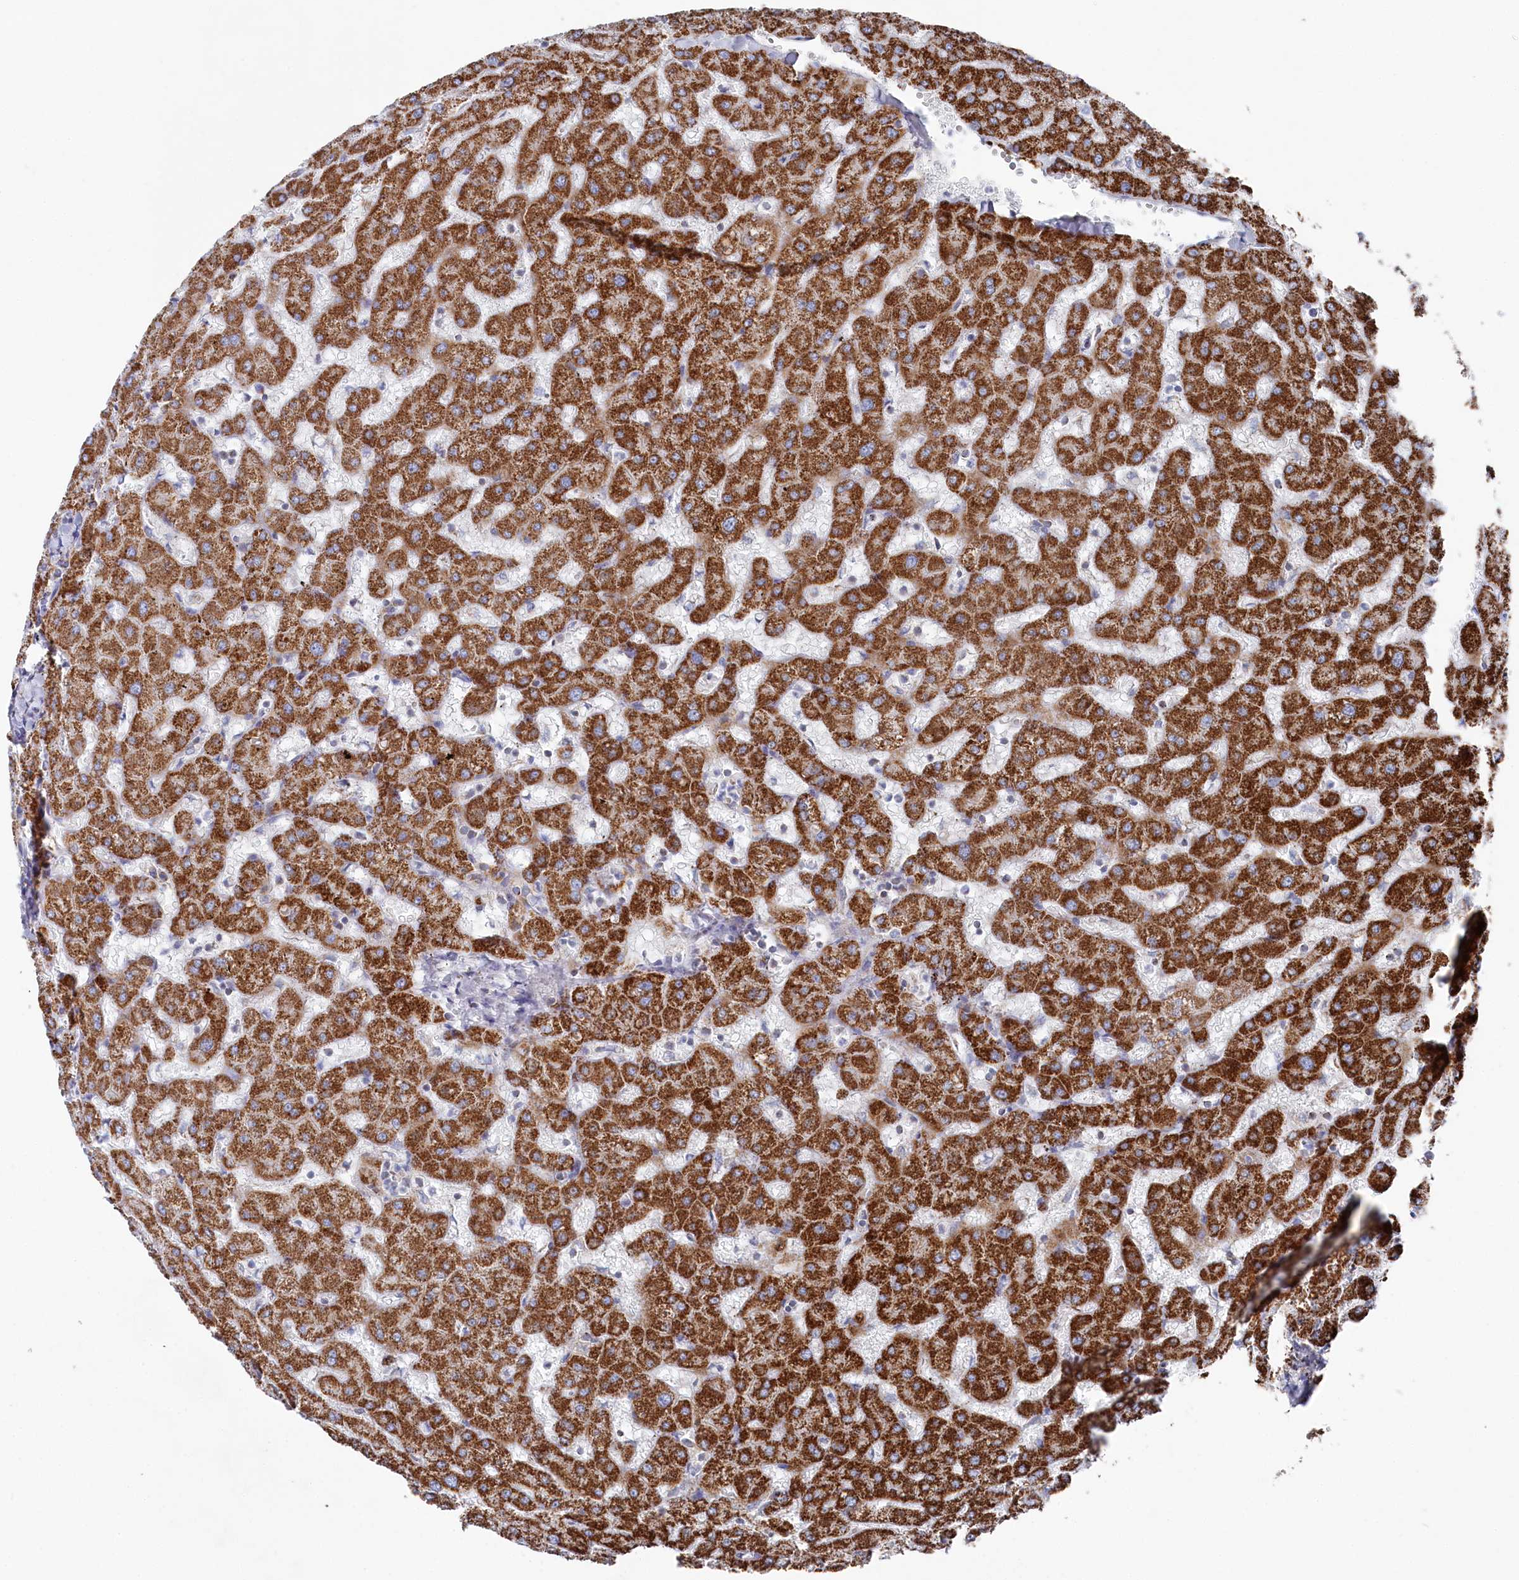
{"staining": {"intensity": "negative", "quantity": "none", "location": "none"}, "tissue": "liver", "cell_type": "Cholangiocytes", "image_type": "normal", "snomed": [{"axis": "morphology", "description": "Normal tissue, NOS"}, {"axis": "topography", "description": "Liver"}], "caption": "Cholangiocytes show no significant positivity in unremarkable liver.", "gene": "GLS2", "patient": {"sex": "female", "age": 63}}